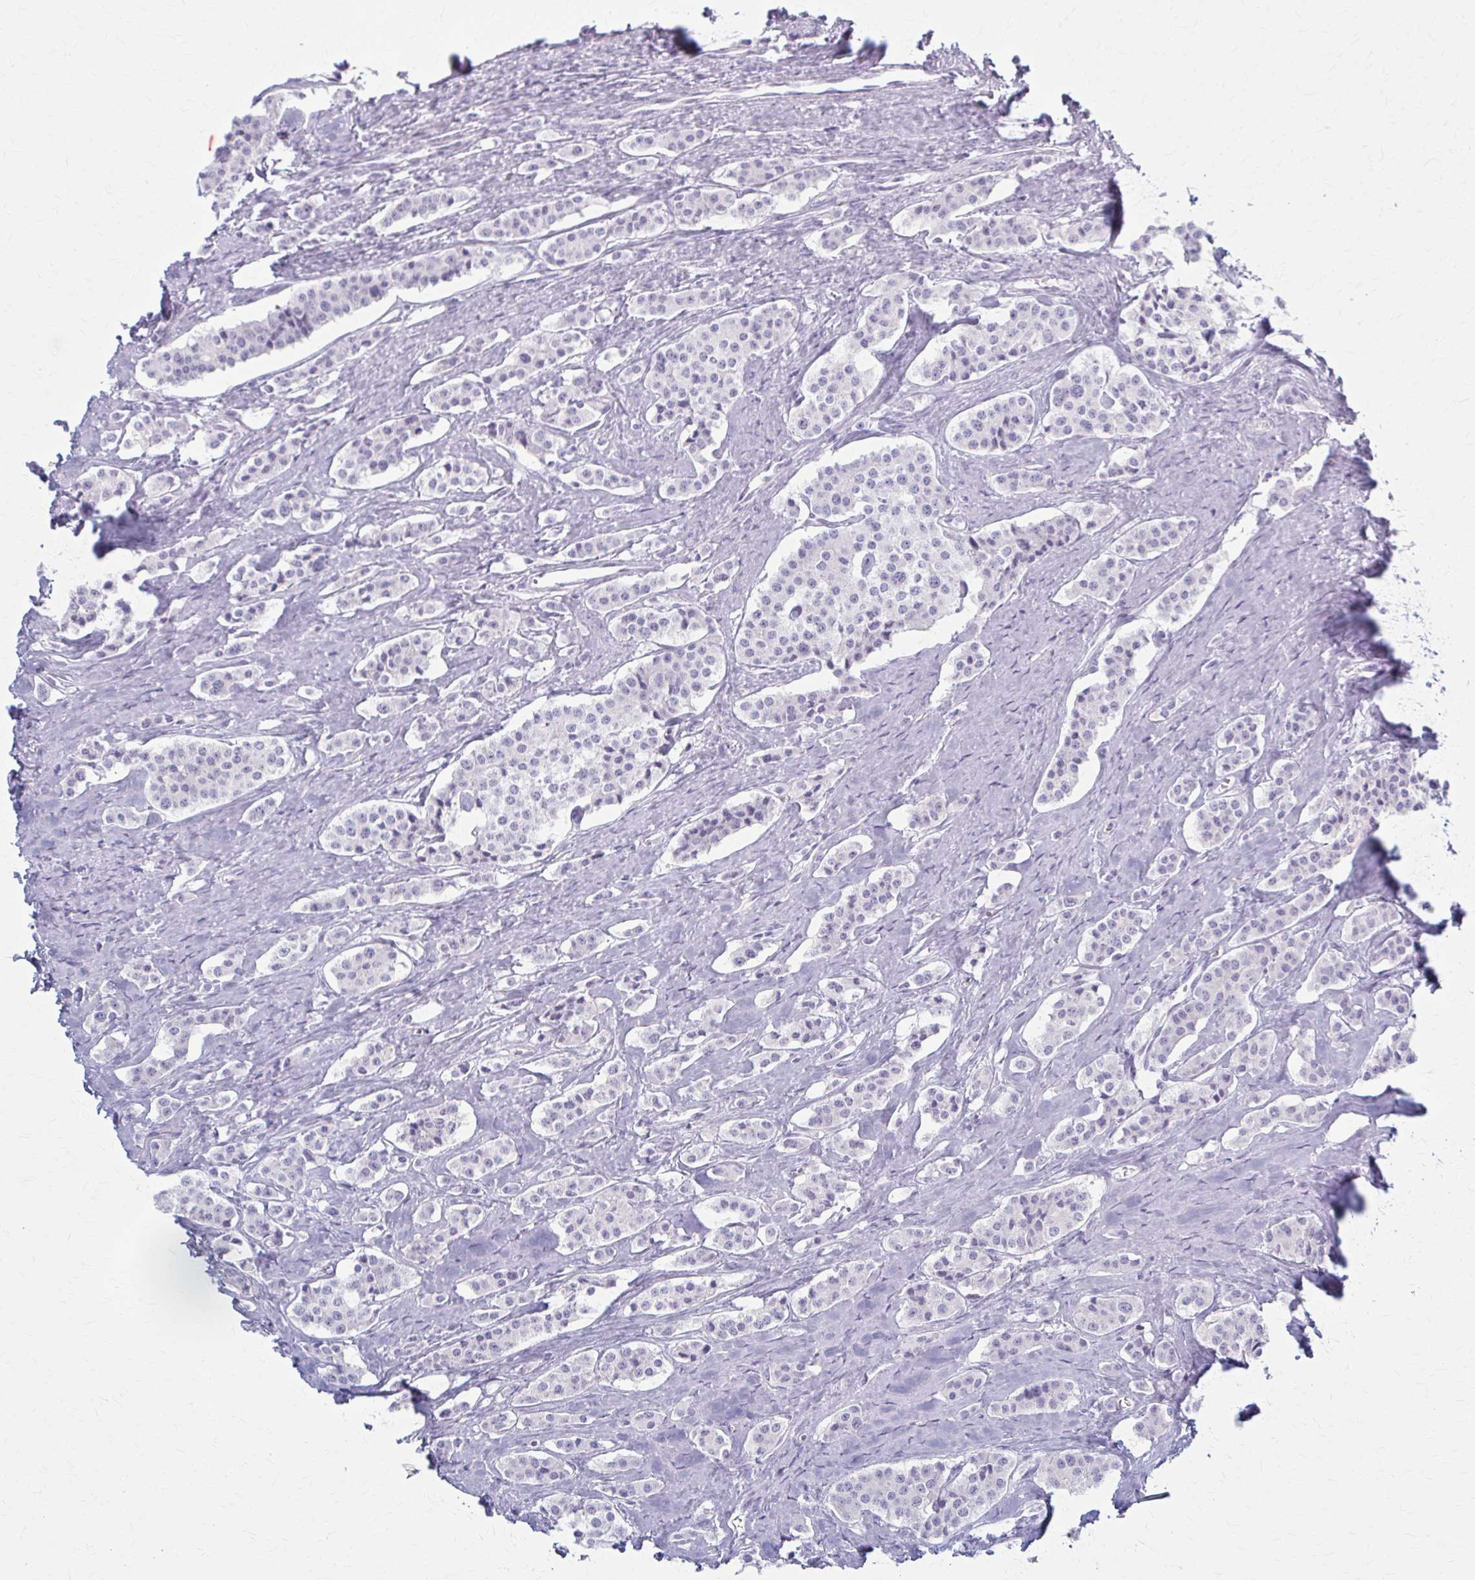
{"staining": {"intensity": "negative", "quantity": "none", "location": "none"}, "tissue": "carcinoid", "cell_type": "Tumor cells", "image_type": "cancer", "snomed": [{"axis": "morphology", "description": "Carcinoid, malignant, NOS"}, {"axis": "topography", "description": "Small intestine"}], "caption": "A photomicrograph of carcinoid stained for a protein reveals no brown staining in tumor cells. Nuclei are stained in blue.", "gene": "PRKRA", "patient": {"sex": "male", "age": 63}}